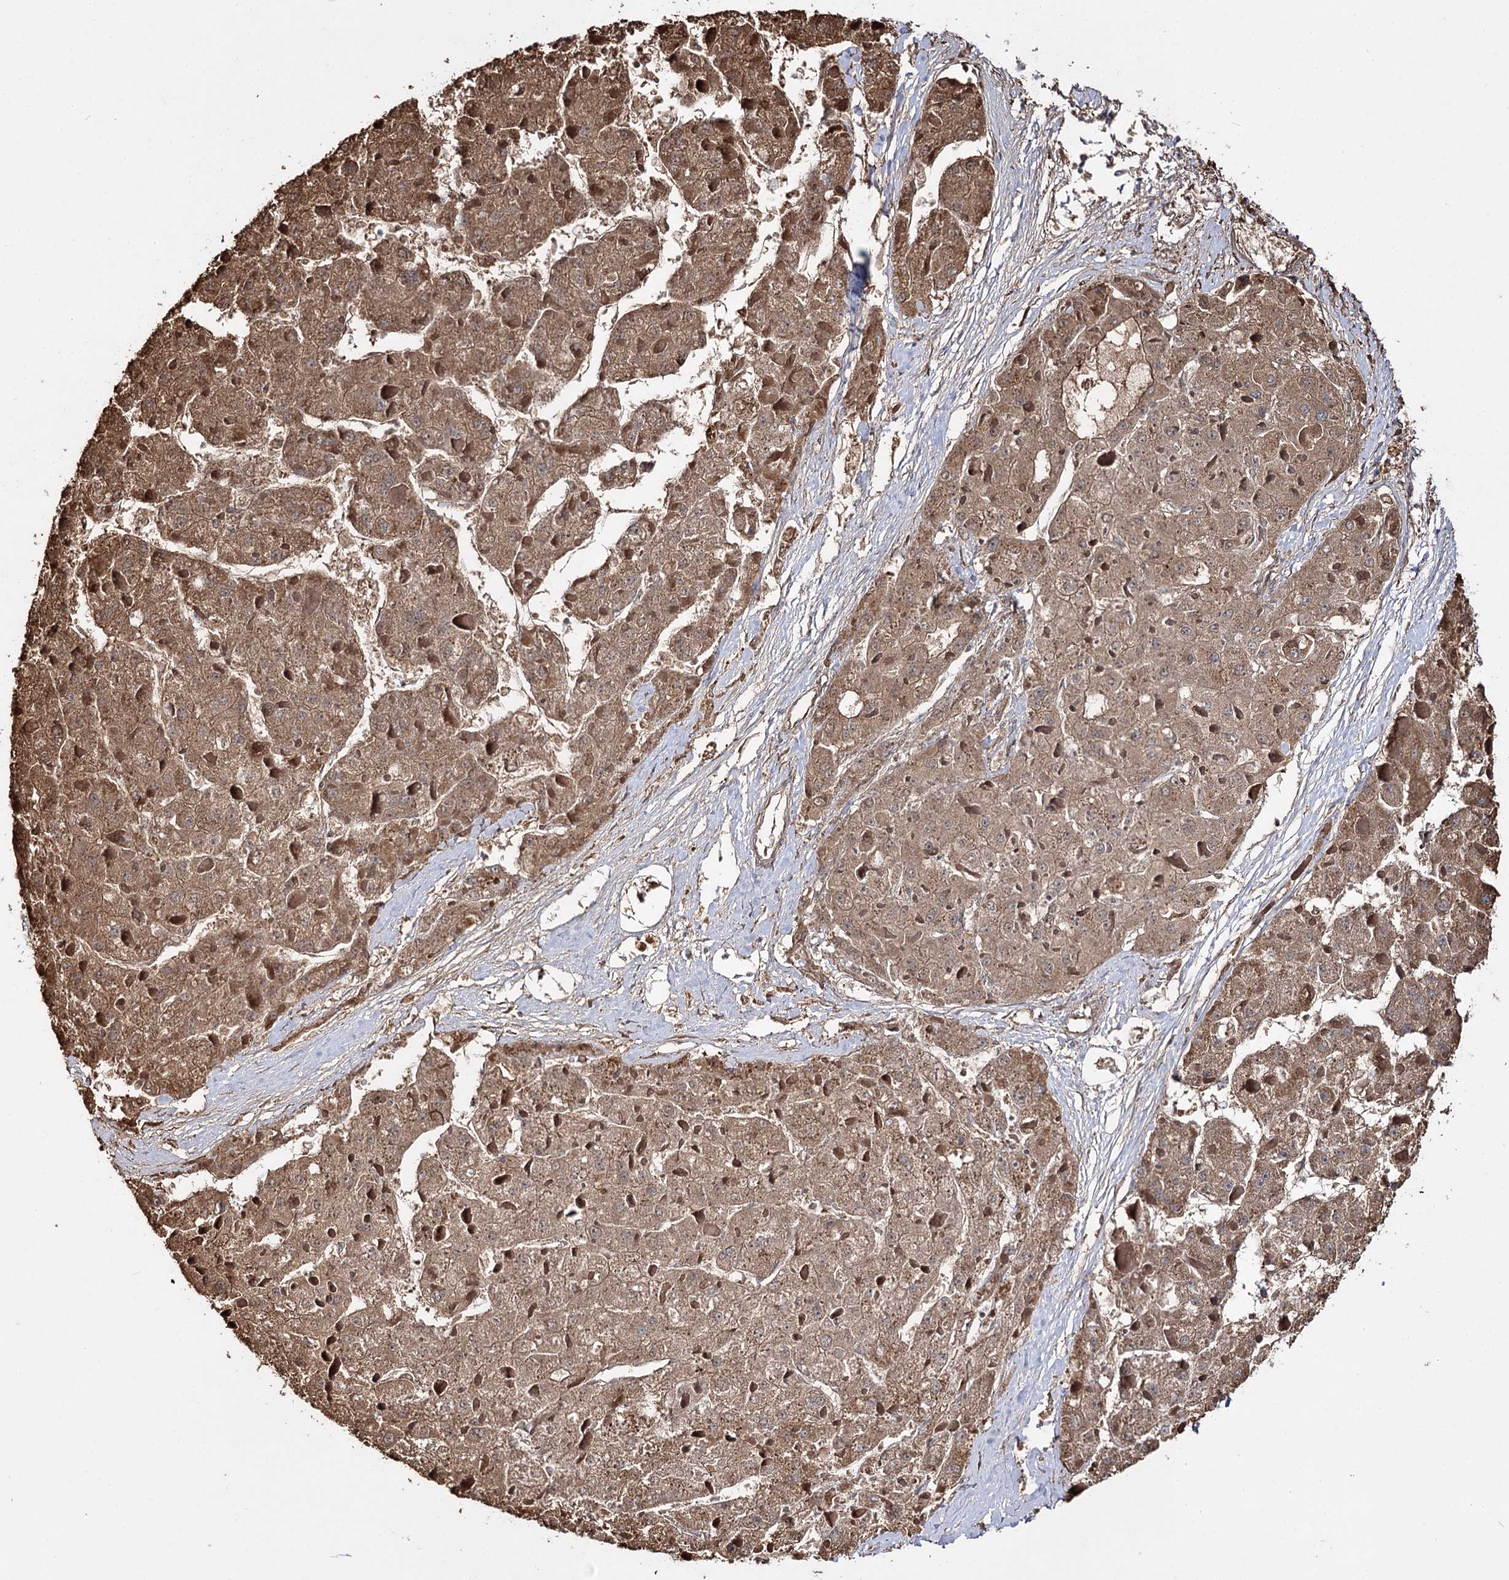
{"staining": {"intensity": "moderate", "quantity": ">75%", "location": "cytoplasmic/membranous"}, "tissue": "liver cancer", "cell_type": "Tumor cells", "image_type": "cancer", "snomed": [{"axis": "morphology", "description": "Carcinoma, Hepatocellular, NOS"}, {"axis": "topography", "description": "Liver"}], "caption": "Liver cancer (hepatocellular carcinoma) stained with DAB (3,3'-diaminobenzidine) IHC exhibits medium levels of moderate cytoplasmic/membranous positivity in approximately >75% of tumor cells.", "gene": "C11orf80", "patient": {"sex": "female", "age": 73}}